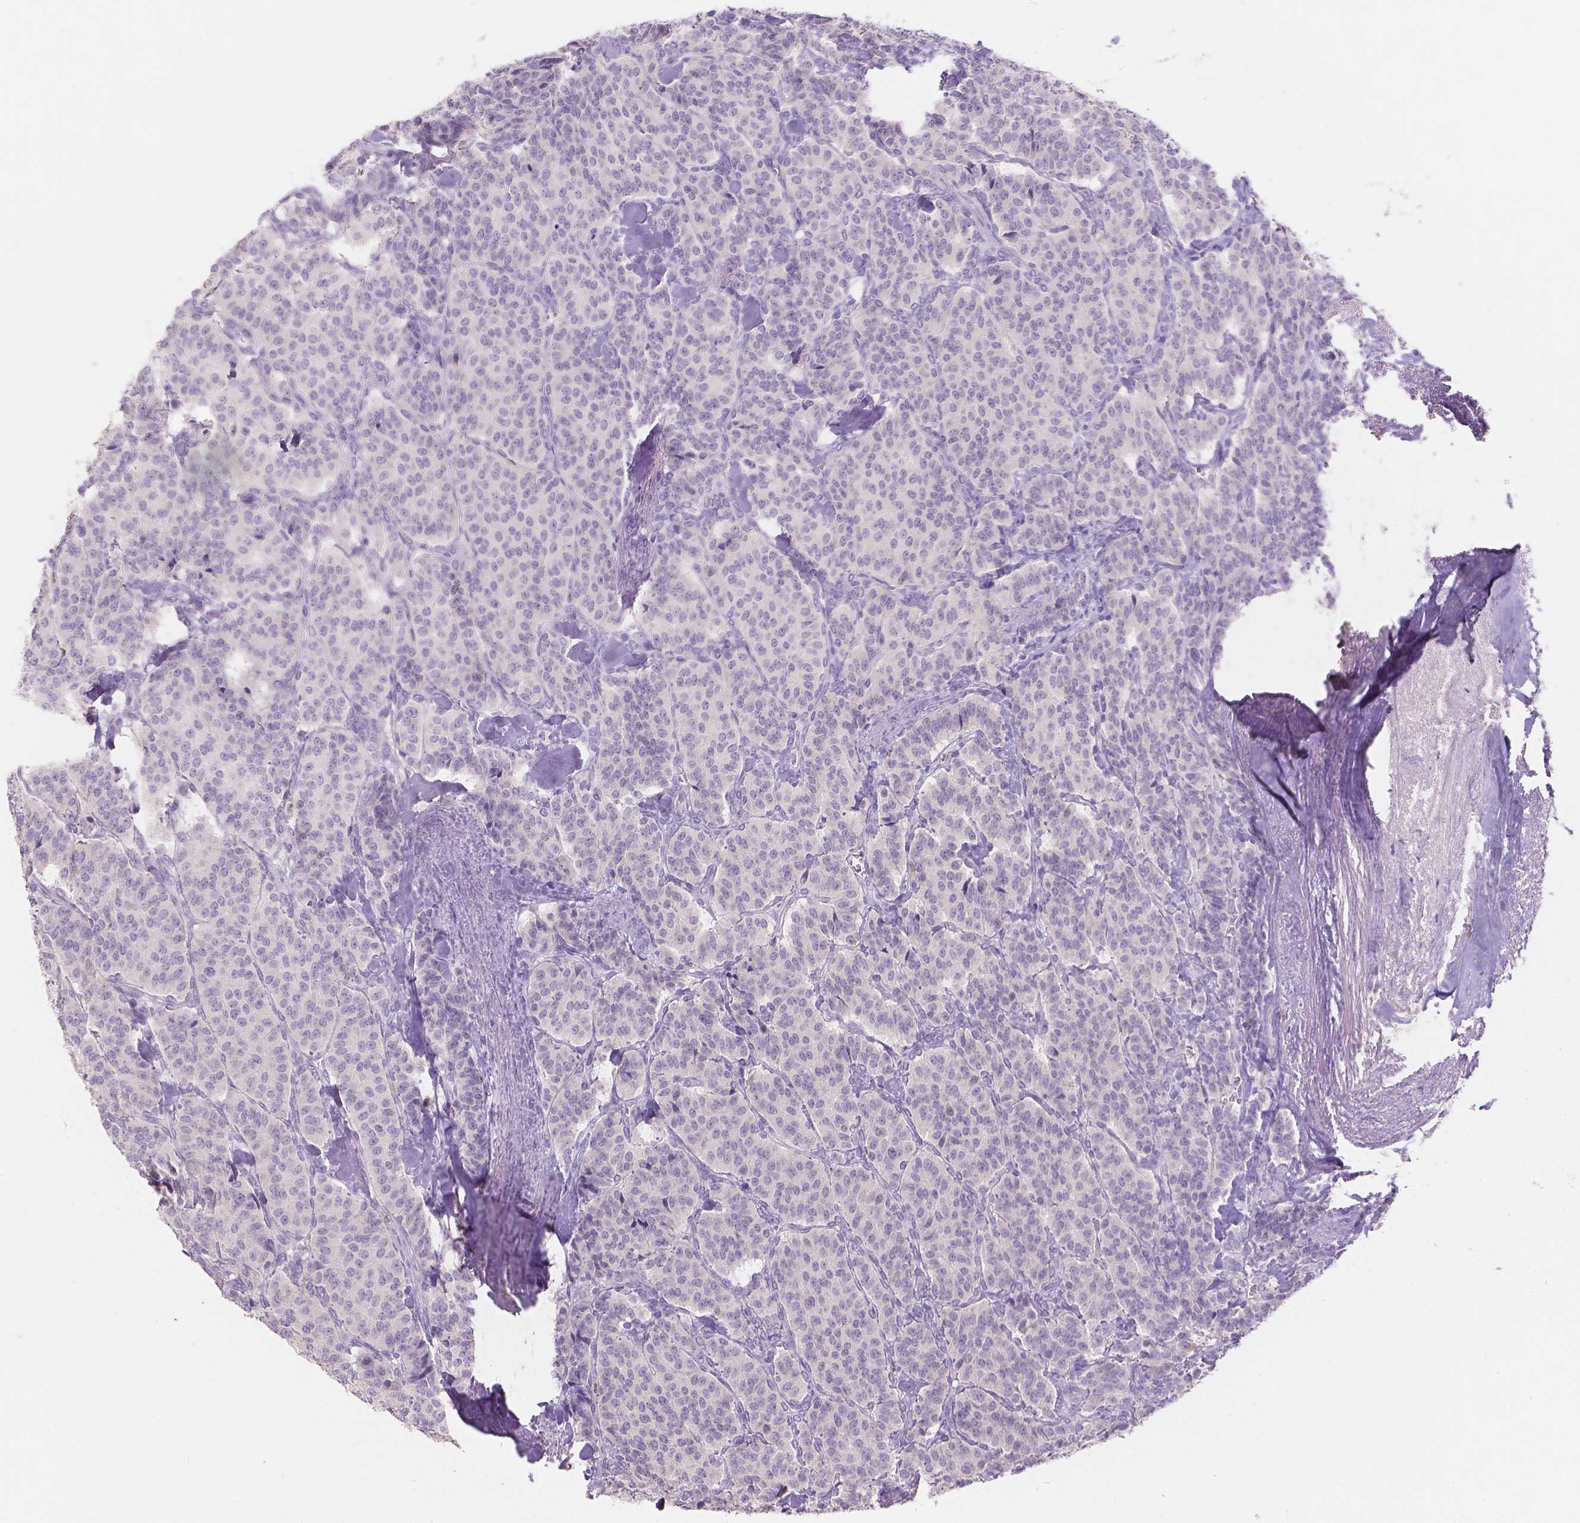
{"staining": {"intensity": "negative", "quantity": "none", "location": "none"}, "tissue": "carcinoid", "cell_type": "Tumor cells", "image_type": "cancer", "snomed": [{"axis": "morphology", "description": "Normal tissue, NOS"}, {"axis": "morphology", "description": "Carcinoid, malignant, NOS"}, {"axis": "topography", "description": "Lung"}], "caption": "Tumor cells are negative for brown protein staining in malignant carcinoid.", "gene": "DCAF4L1", "patient": {"sex": "female", "age": 46}}